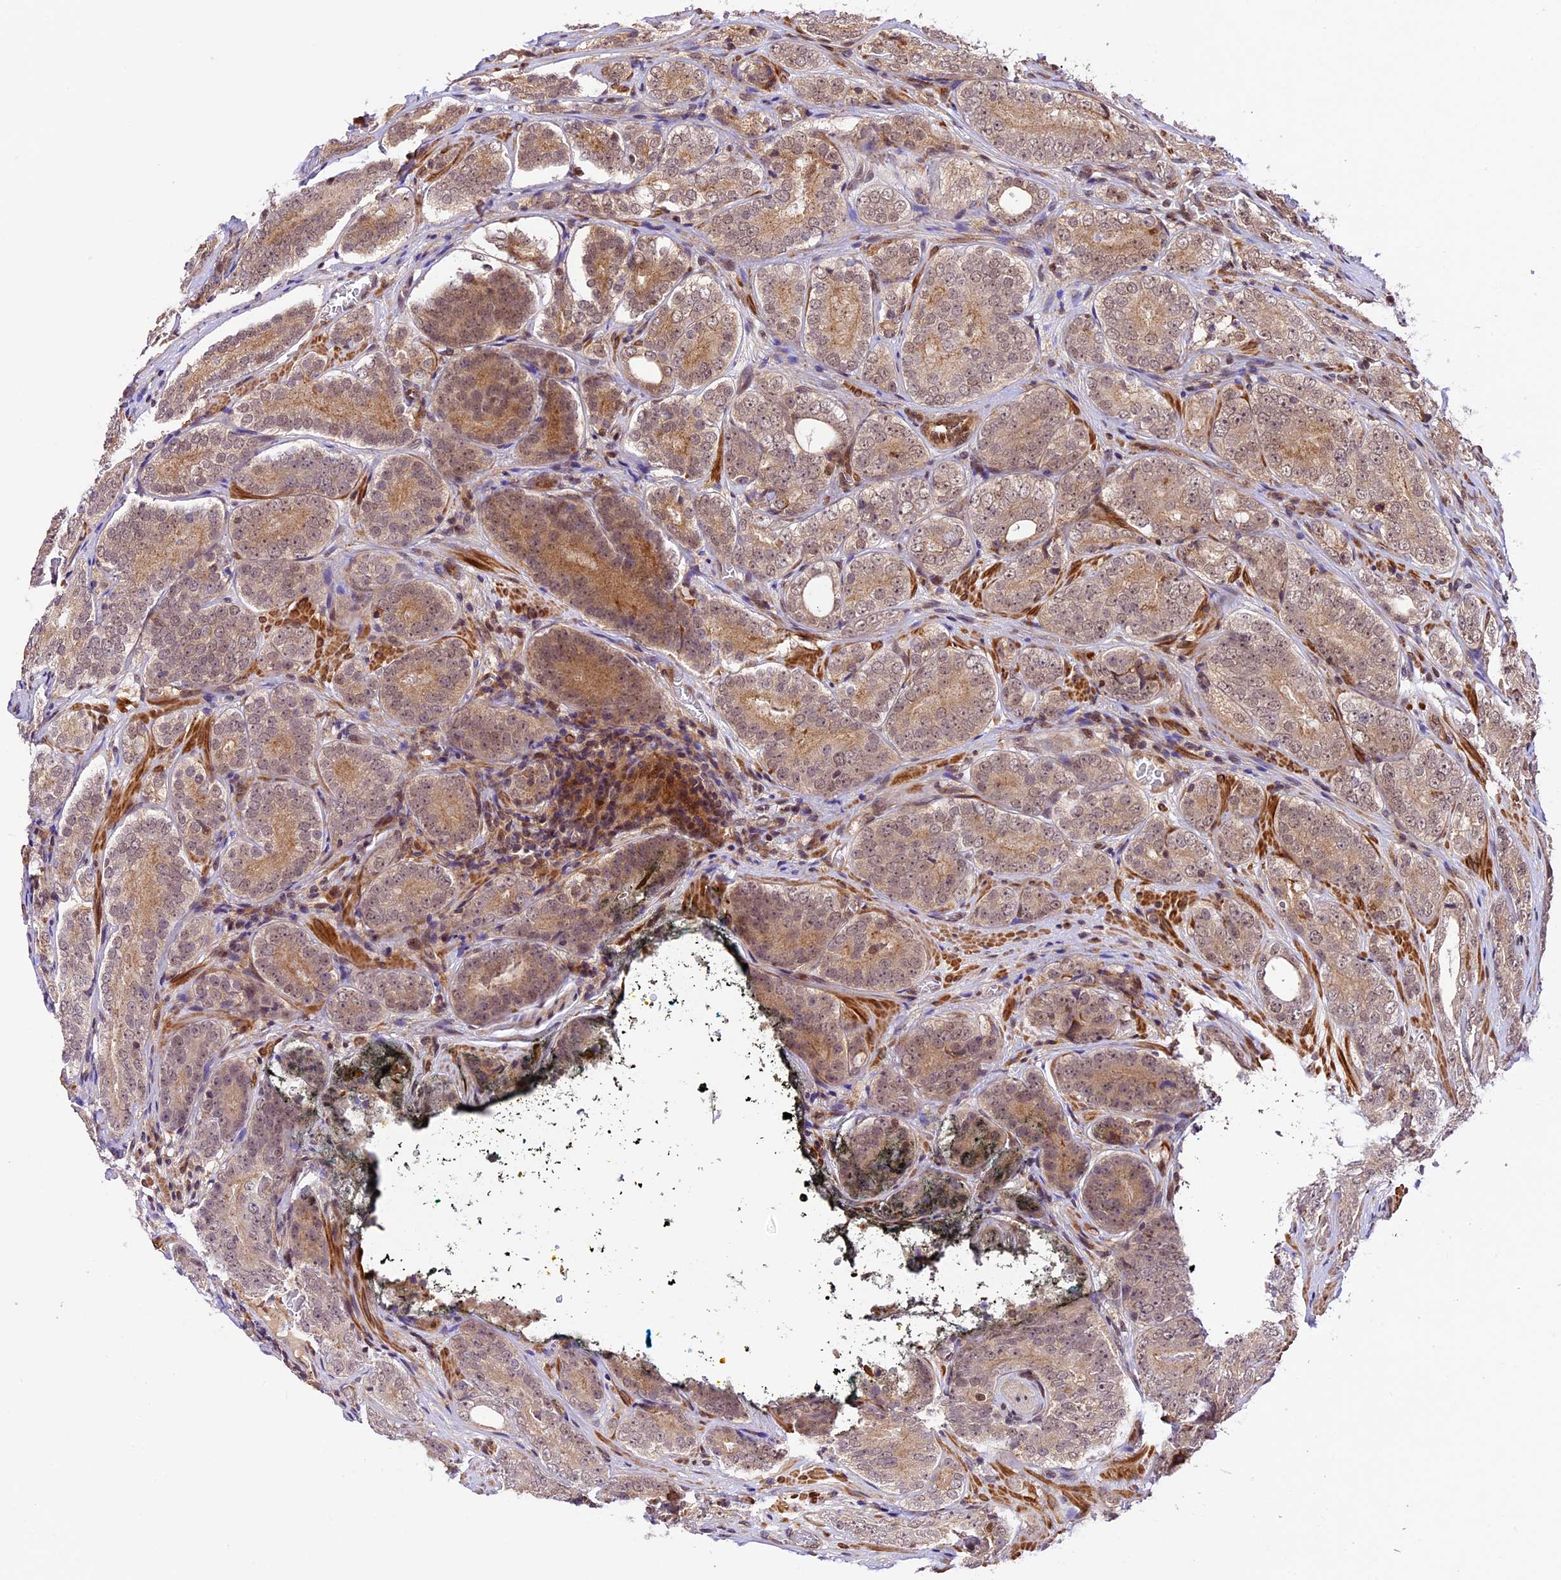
{"staining": {"intensity": "moderate", "quantity": ">75%", "location": "cytoplasmic/membranous,nuclear"}, "tissue": "prostate cancer", "cell_type": "Tumor cells", "image_type": "cancer", "snomed": [{"axis": "morphology", "description": "Adenocarcinoma, High grade"}, {"axis": "topography", "description": "Prostate"}], "caption": "Tumor cells show moderate cytoplasmic/membranous and nuclear staining in about >75% of cells in prostate cancer (adenocarcinoma (high-grade)).", "gene": "DHX38", "patient": {"sex": "male", "age": 56}}